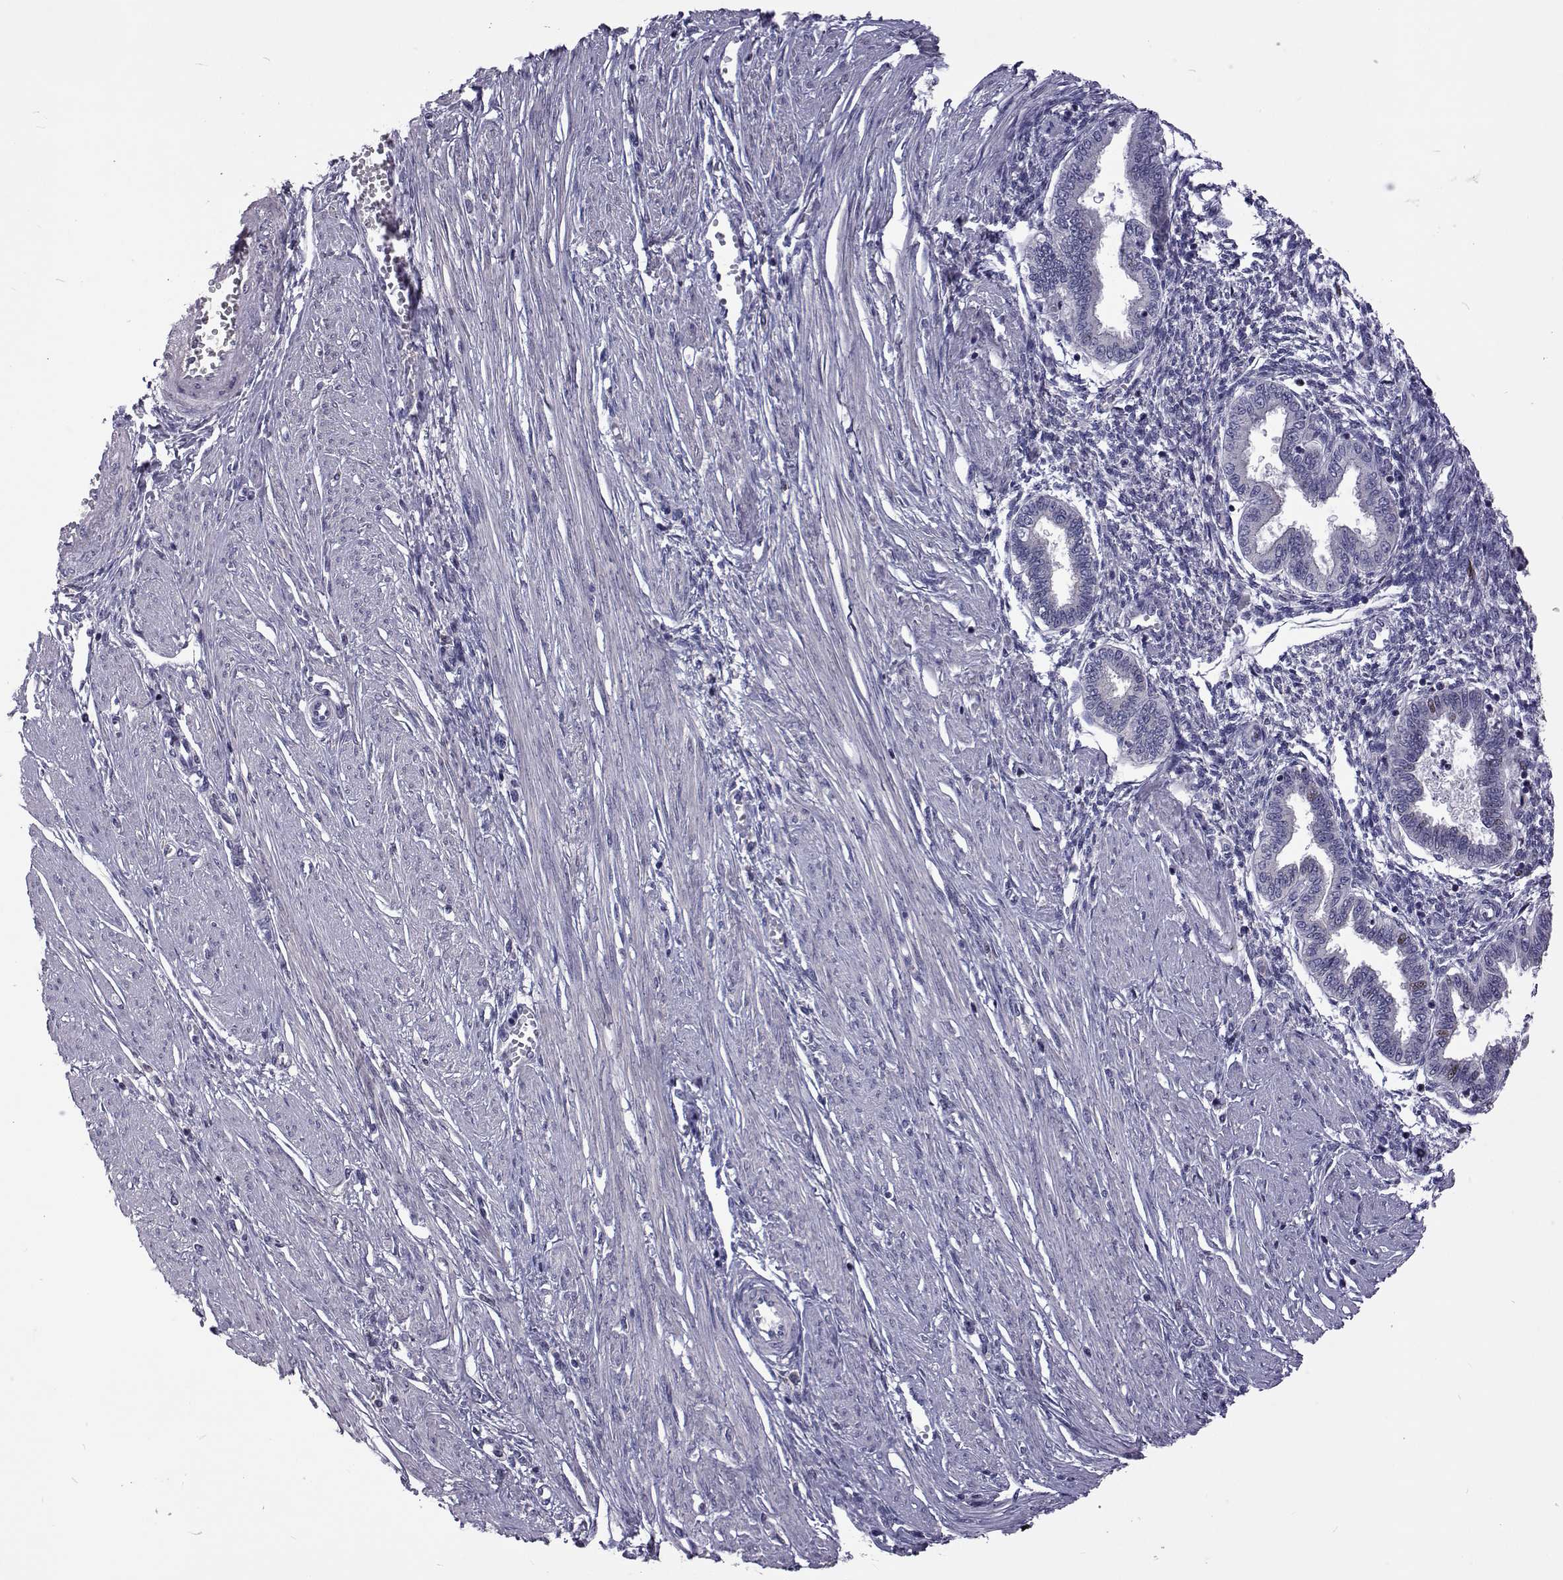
{"staining": {"intensity": "negative", "quantity": "none", "location": "none"}, "tissue": "endometrium", "cell_type": "Cells in endometrial stroma", "image_type": "normal", "snomed": [{"axis": "morphology", "description": "Normal tissue, NOS"}, {"axis": "topography", "description": "Endometrium"}], "caption": "Immunohistochemistry (IHC) photomicrograph of benign endometrium: human endometrium stained with DAB (3,3'-diaminobenzidine) shows no significant protein staining in cells in endometrial stroma.", "gene": "TCF15", "patient": {"sex": "female", "age": 33}}